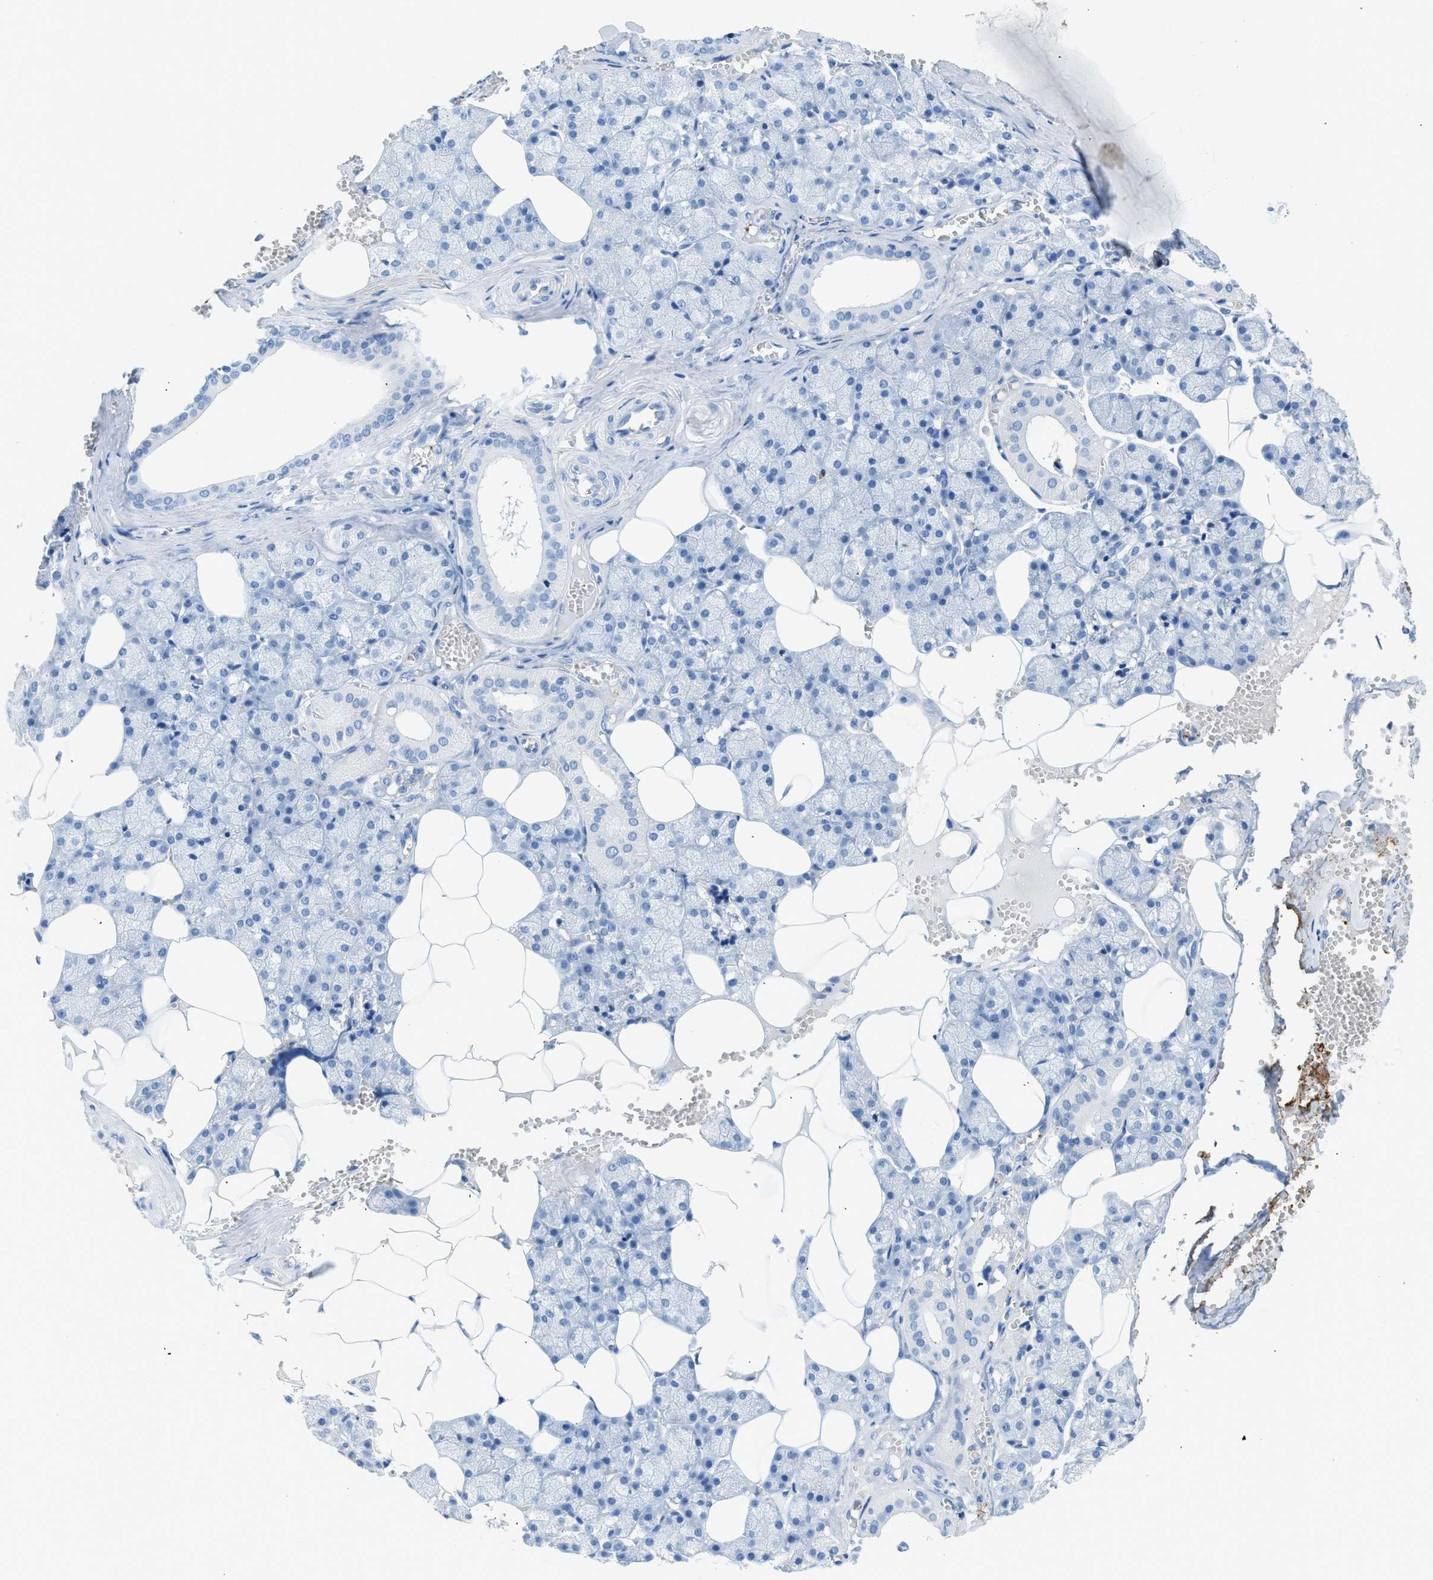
{"staining": {"intensity": "negative", "quantity": "none", "location": "none"}, "tissue": "salivary gland", "cell_type": "Glandular cells", "image_type": "normal", "snomed": [{"axis": "morphology", "description": "Normal tissue, NOS"}, {"axis": "topography", "description": "Salivary gland"}], "caption": "Immunohistochemistry photomicrograph of normal salivary gland: human salivary gland stained with DAB (3,3'-diaminobenzidine) reveals no significant protein positivity in glandular cells. Nuclei are stained in blue.", "gene": "FAIM2", "patient": {"sex": "male", "age": 62}}